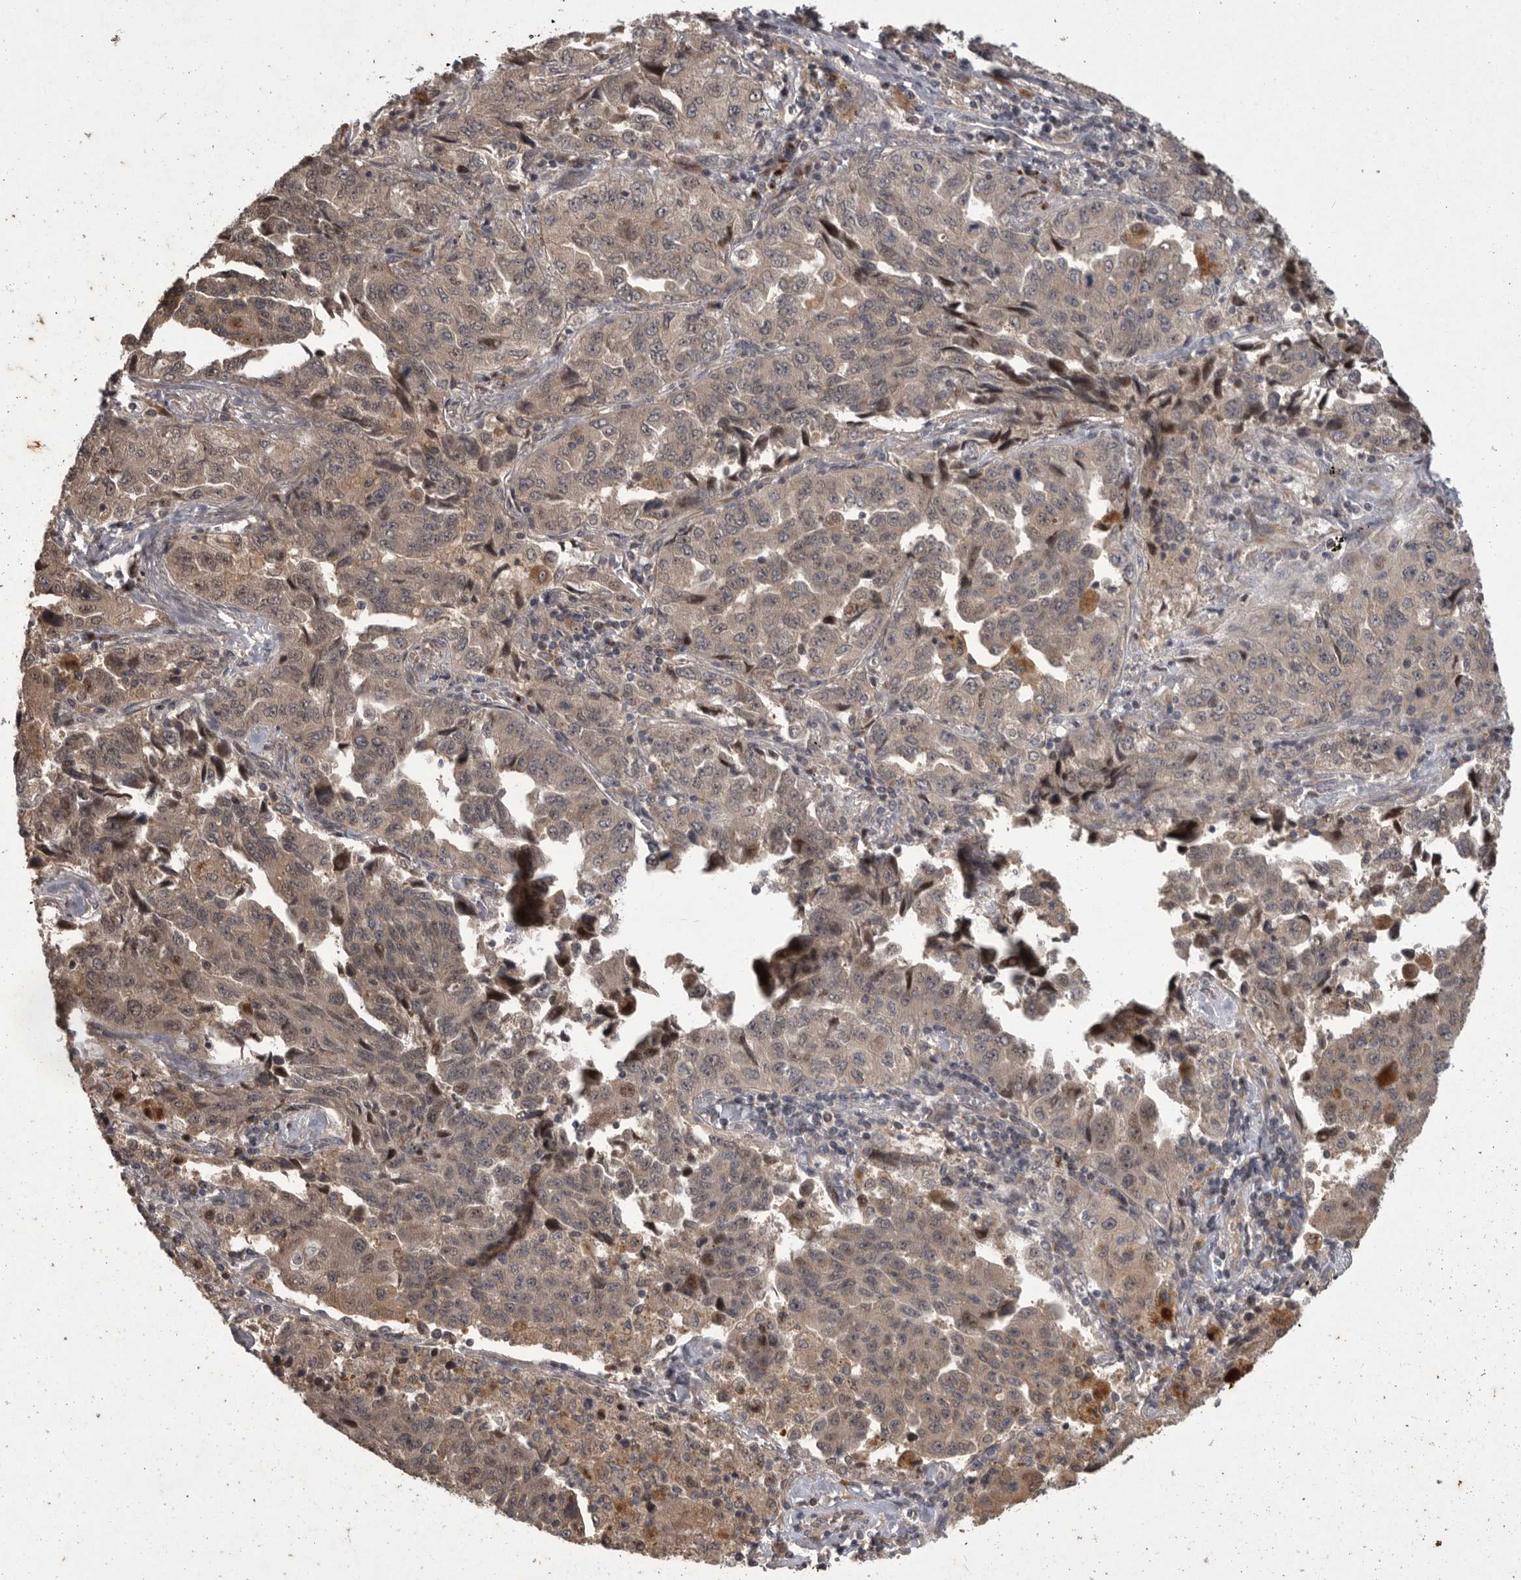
{"staining": {"intensity": "weak", "quantity": "25%-75%", "location": "cytoplasmic/membranous"}, "tissue": "lung cancer", "cell_type": "Tumor cells", "image_type": "cancer", "snomed": [{"axis": "morphology", "description": "Adenocarcinoma, NOS"}, {"axis": "topography", "description": "Lung"}], "caption": "Adenocarcinoma (lung) stained with a protein marker shows weak staining in tumor cells.", "gene": "MAN2A1", "patient": {"sex": "female", "age": 51}}